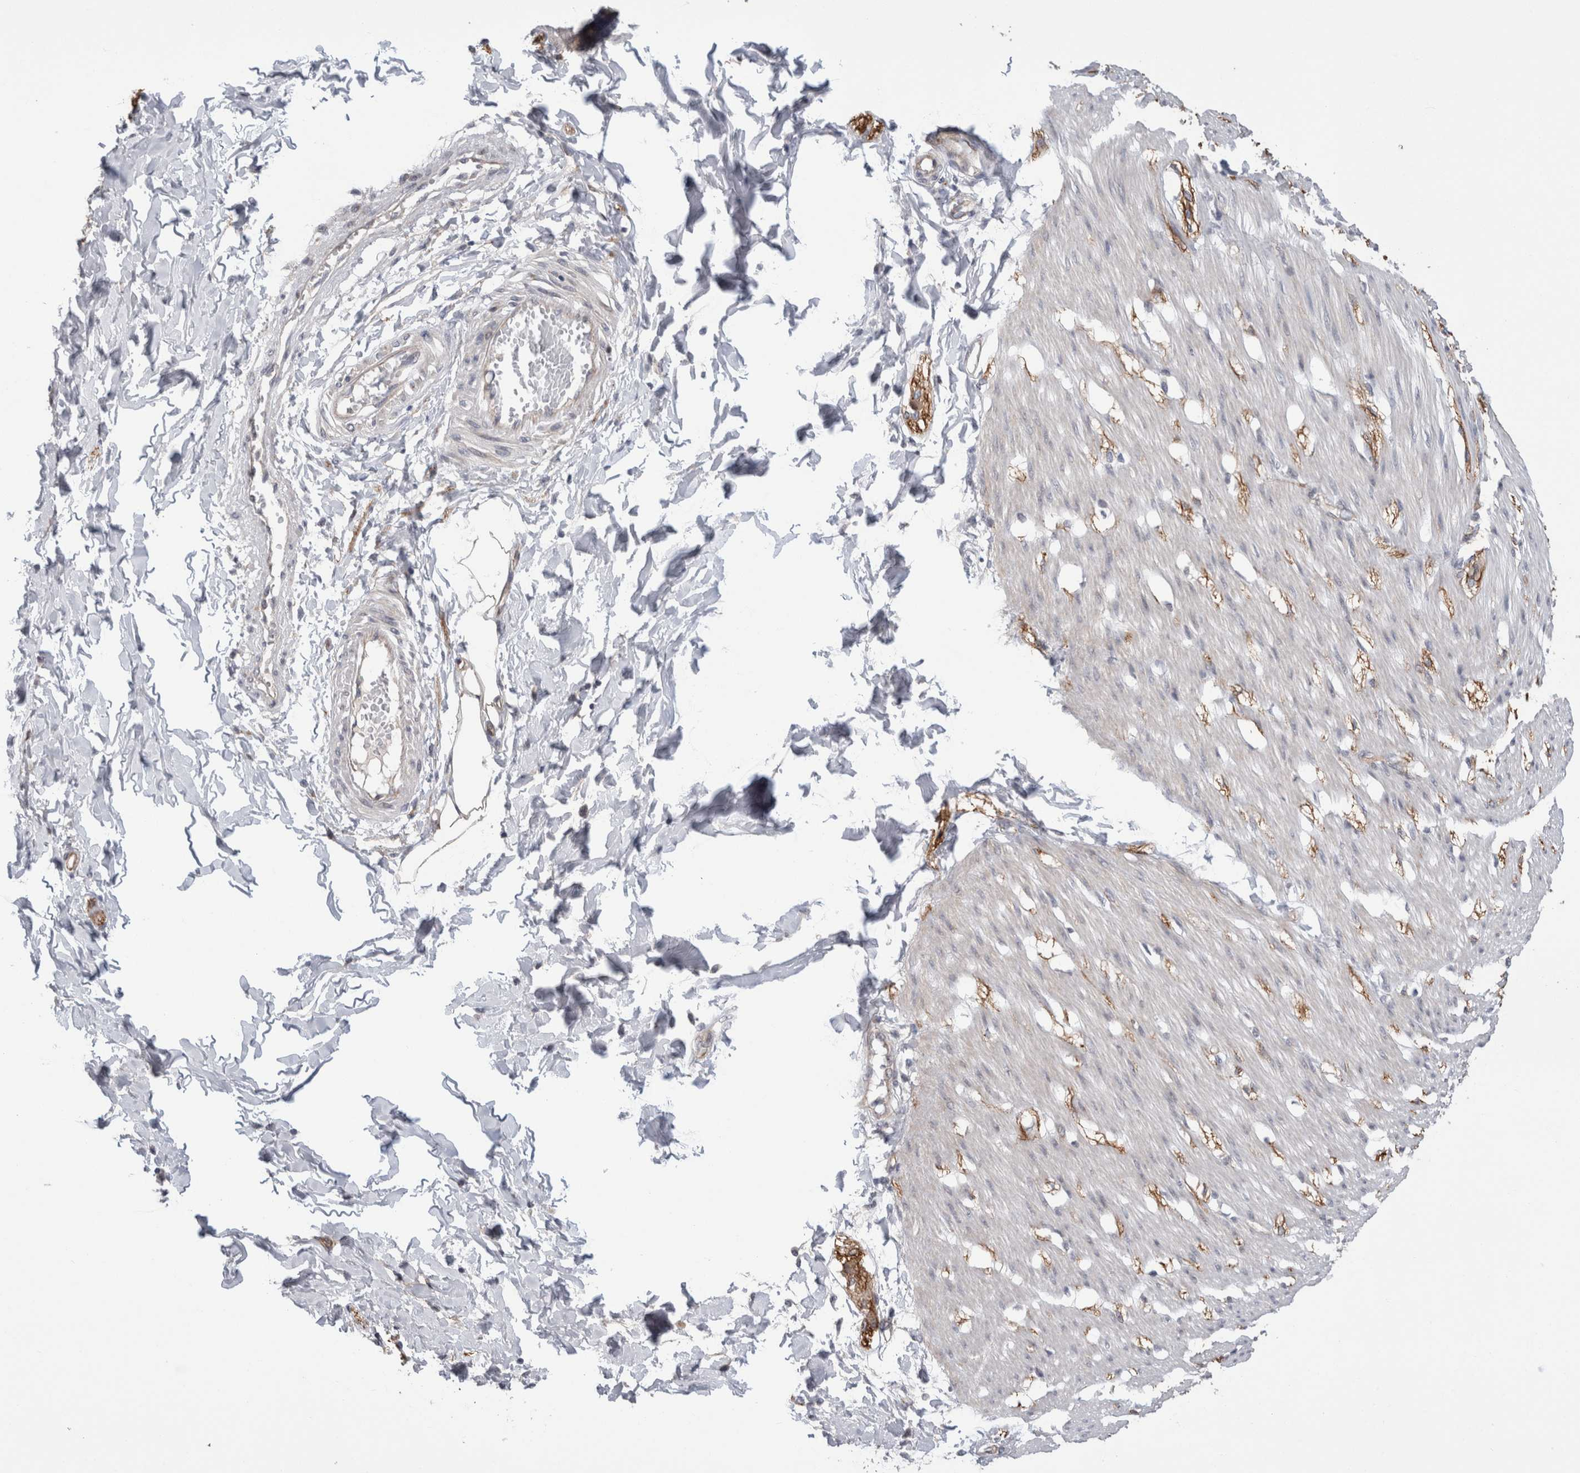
{"staining": {"intensity": "weak", "quantity": "<25%", "location": "cytoplasmic/membranous"}, "tissue": "smooth muscle", "cell_type": "Smooth muscle cells", "image_type": "normal", "snomed": [{"axis": "morphology", "description": "Normal tissue, NOS"}, {"axis": "morphology", "description": "Adenocarcinoma, NOS"}, {"axis": "topography", "description": "Smooth muscle"}, {"axis": "topography", "description": "Colon"}], "caption": "Micrograph shows no significant protein staining in smooth muscle cells of normal smooth muscle.", "gene": "TAFA5", "patient": {"sex": "male", "age": 14}}